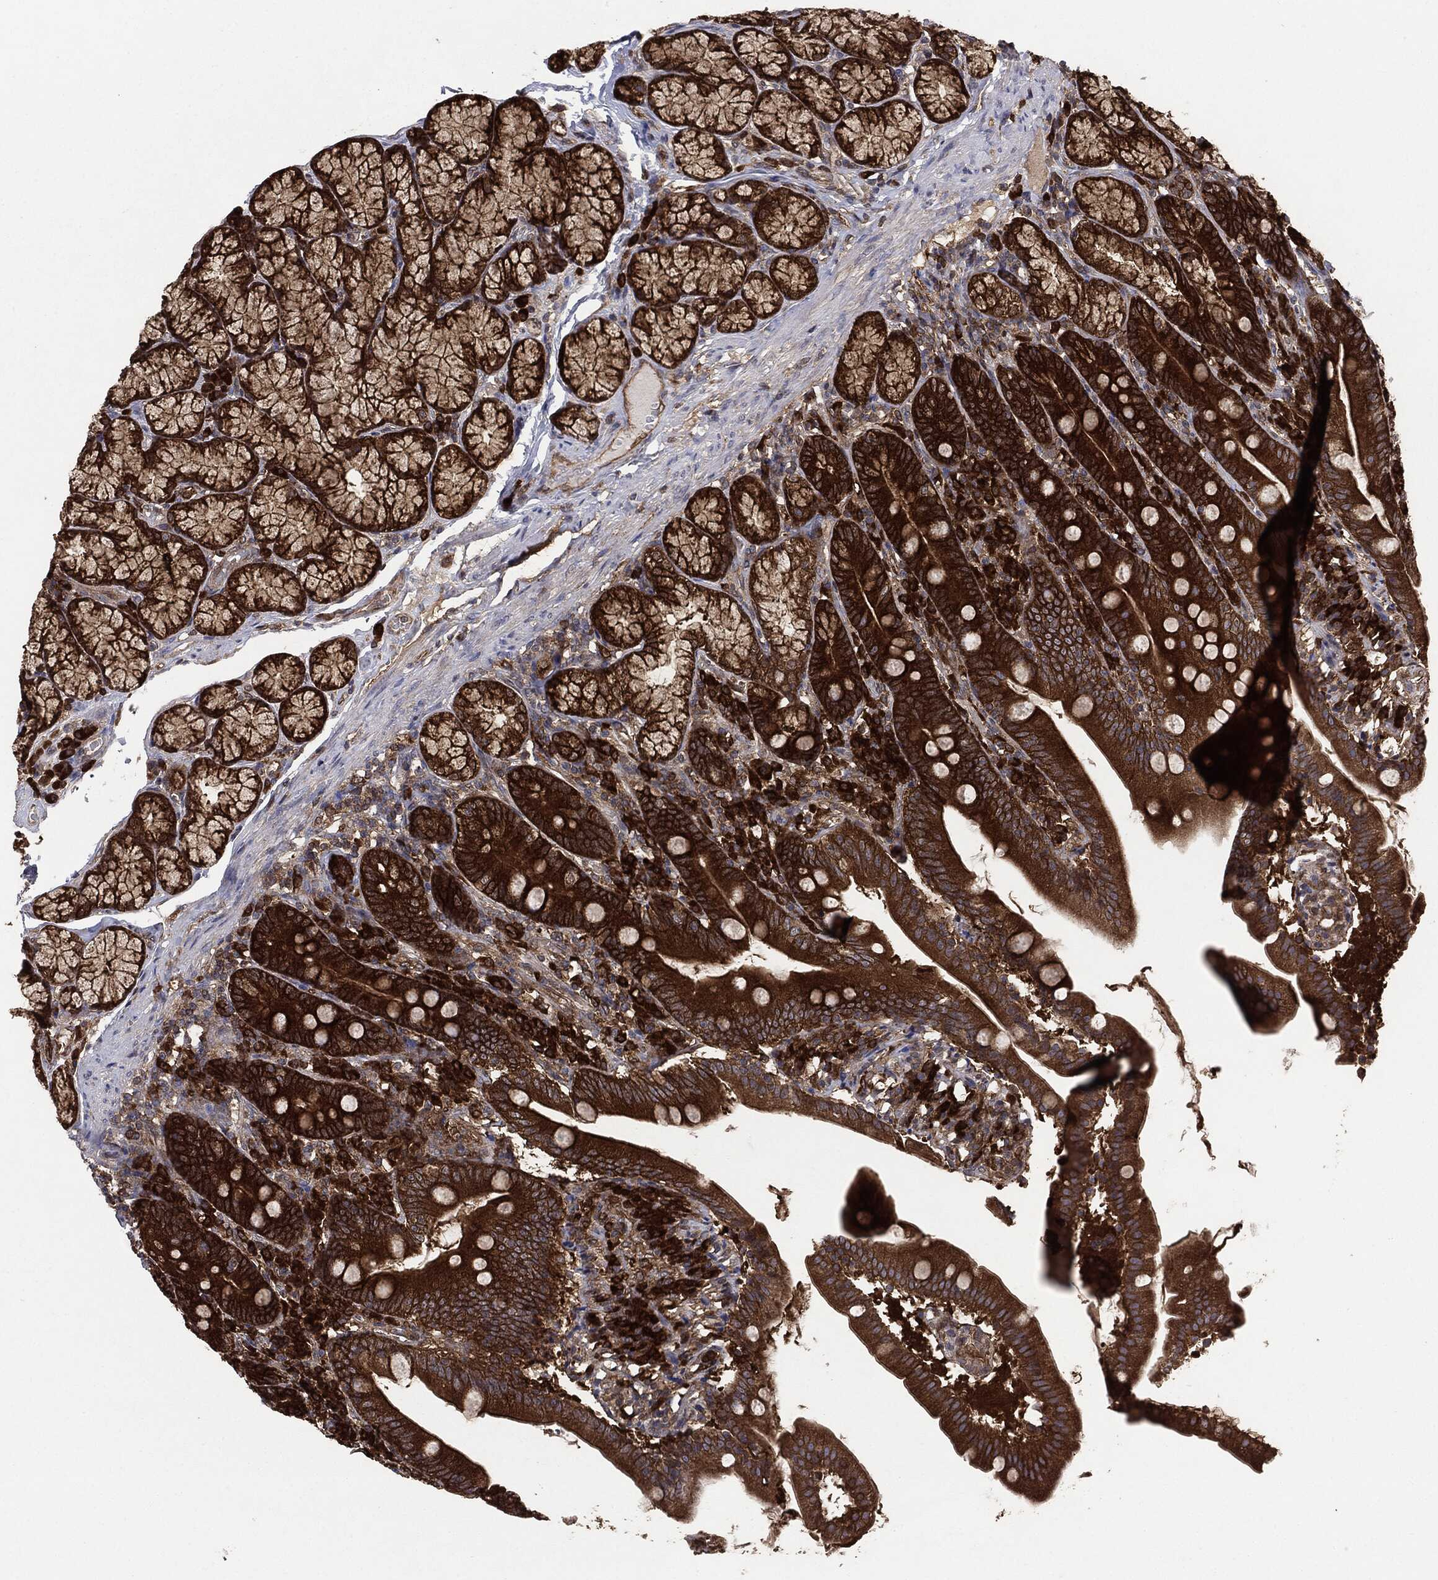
{"staining": {"intensity": "strong", "quantity": ">75%", "location": "cytoplasmic/membranous"}, "tissue": "duodenum", "cell_type": "Glandular cells", "image_type": "normal", "snomed": [{"axis": "morphology", "description": "Normal tissue, NOS"}, {"axis": "topography", "description": "Duodenum"}], "caption": "Immunohistochemical staining of benign duodenum shows high levels of strong cytoplasmic/membranous expression in approximately >75% of glandular cells. Nuclei are stained in blue.", "gene": "NME1", "patient": {"sex": "female", "age": 67}}